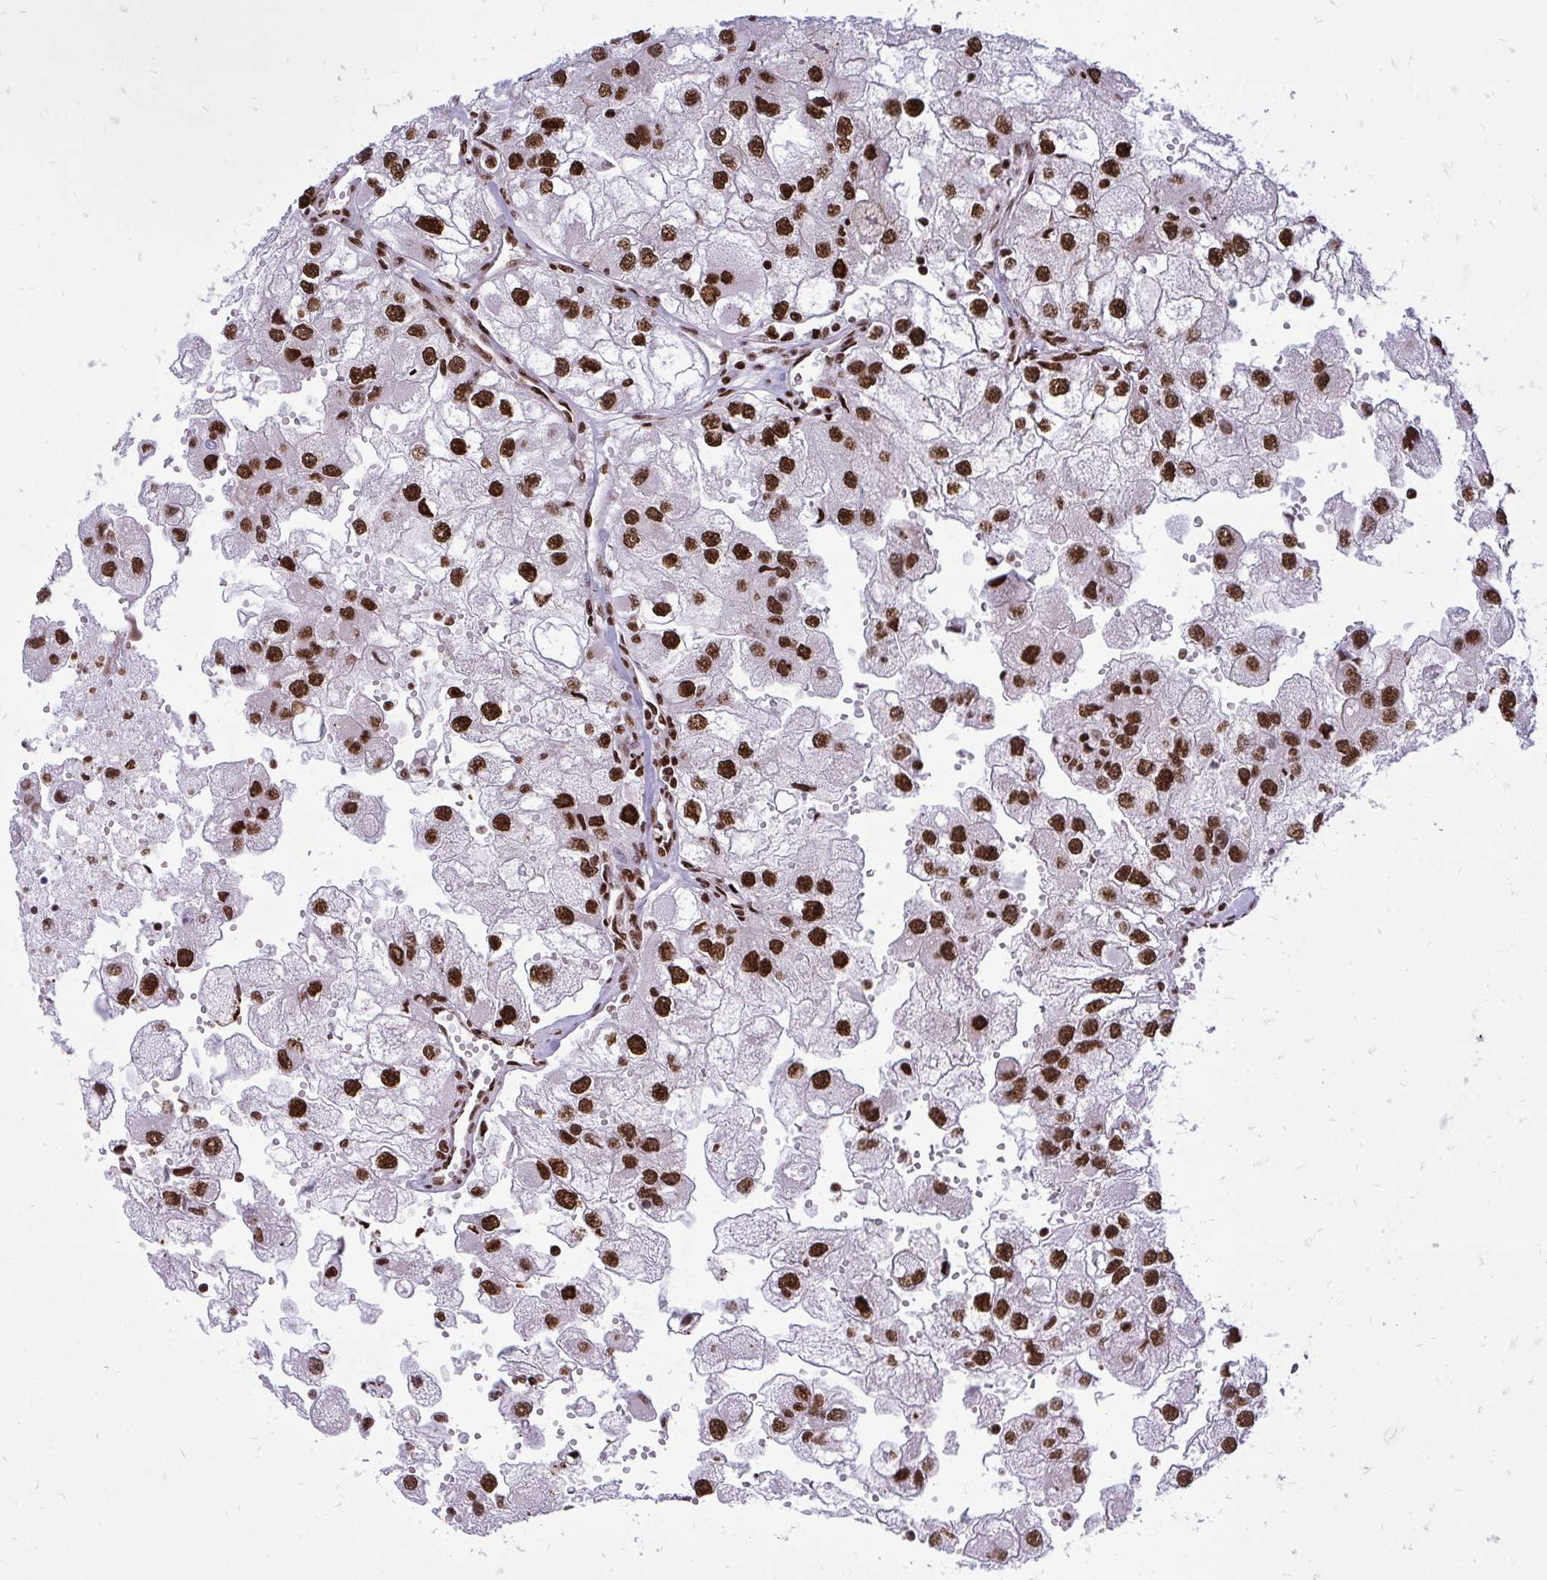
{"staining": {"intensity": "strong", "quantity": ">75%", "location": "nuclear"}, "tissue": "renal cancer", "cell_type": "Tumor cells", "image_type": "cancer", "snomed": [{"axis": "morphology", "description": "Adenocarcinoma, NOS"}, {"axis": "topography", "description": "Kidney"}], "caption": "Immunohistochemistry (IHC) histopathology image of neoplastic tissue: human renal adenocarcinoma stained using immunohistochemistry (IHC) displays high levels of strong protein expression localized specifically in the nuclear of tumor cells, appearing as a nuclear brown color.", "gene": "TBL1Y", "patient": {"sex": "male", "age": 63}}